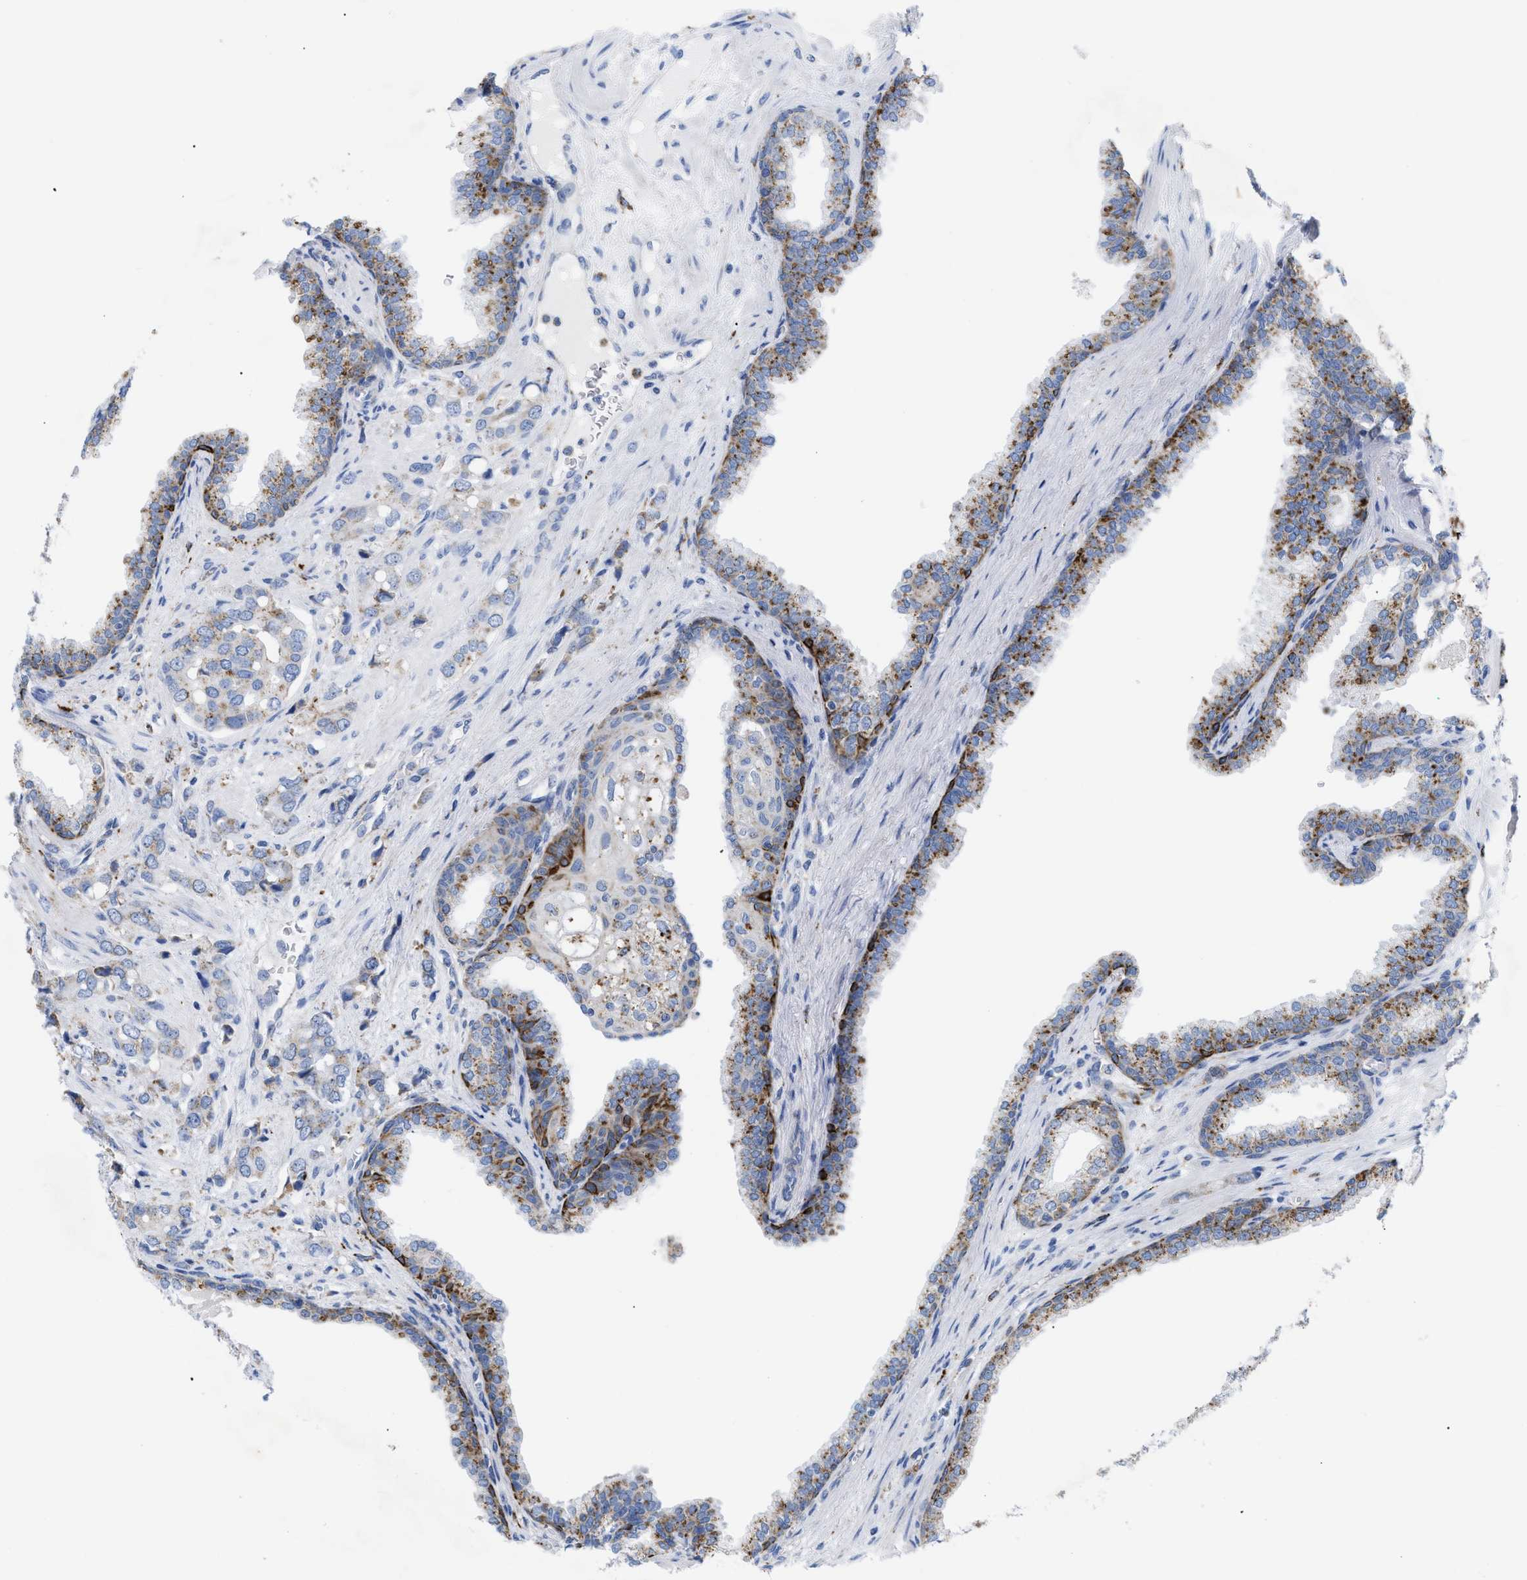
{"staining": {"intensity": "moderate", "quantity": "<25%", "location": "cytoplasmic/membranous"}, "tissue": "prostate cancer", "cell_type": "Tumor cells", "image_type": "cancer", "snomed": [{"axis": "morphology", "description": "Adenocarcinoma, High grade"}, {"axis": "topography", "description": "Prostate"}], "caption": "A photomicrograph of prostate cancer (high-grade adenocarcinoma) stained for a protein shows moderate cytoplasmic/membranous brown staining in tumor cells.", "gene": "DRAM2", "patient": {"sex": "male", "age": 52}}